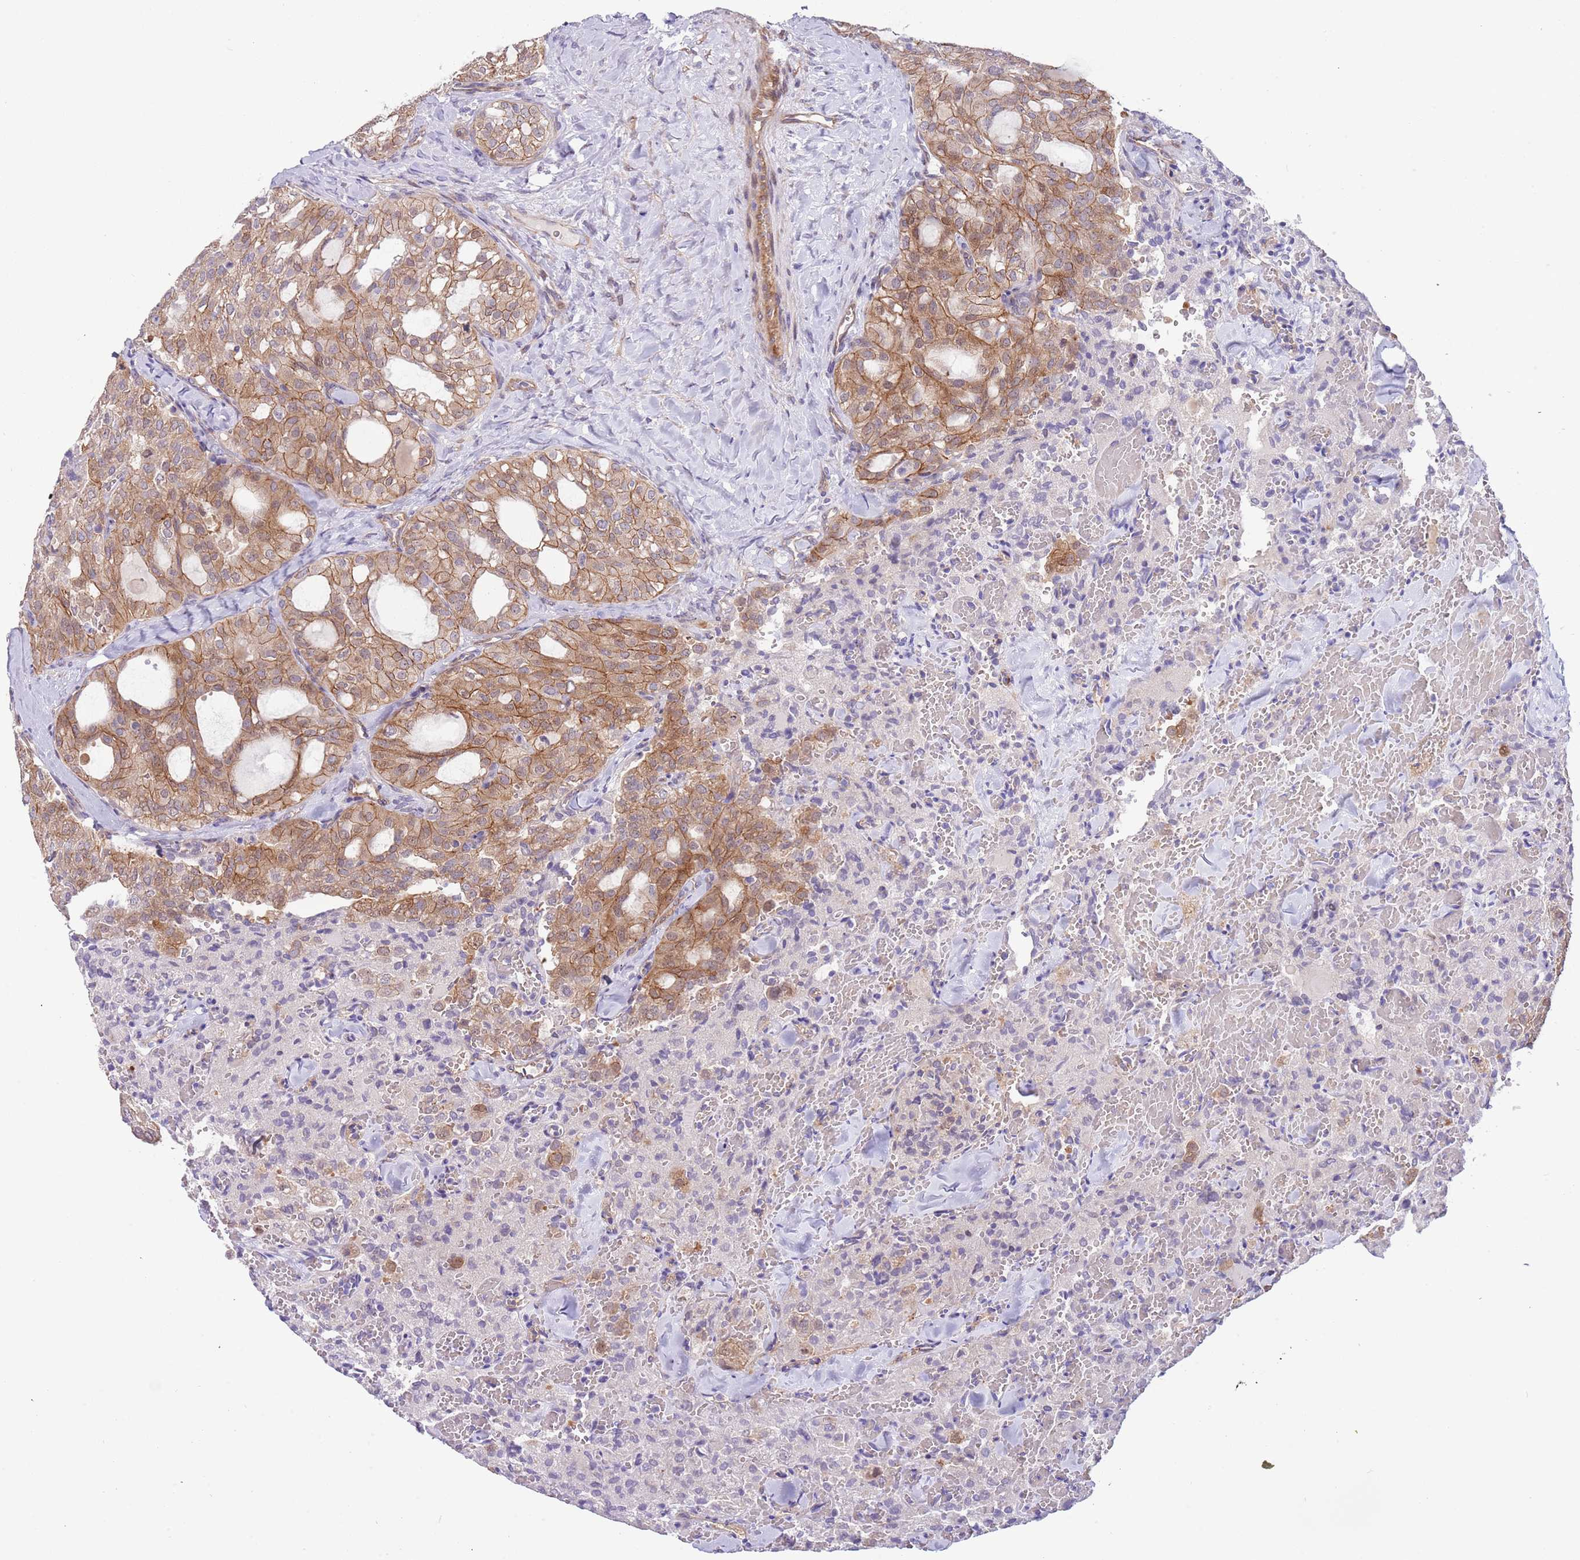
{"staining": {"intensity": "moderate", "quantity": ">75%", "location": "cytoplasmic/membranous"}, "tissue": "thyroid cancer", "cell_type": "Tumor cells", "image_type": "cancer", "snomed": [{"axis": "morphology", "description": "Follicular adenoma carcinoma, NOS"}, {"axis": "topography", "description": "Thyroid gland"}], "caption": "An image showing moderate cytoplasmic/membranous expression in about >75% of tumor cells in thyroid cancer, as visualized by brown immunohistochemical staining.", "gene": "ITGB6", "patient": {"sex": "male", "age": 75}}